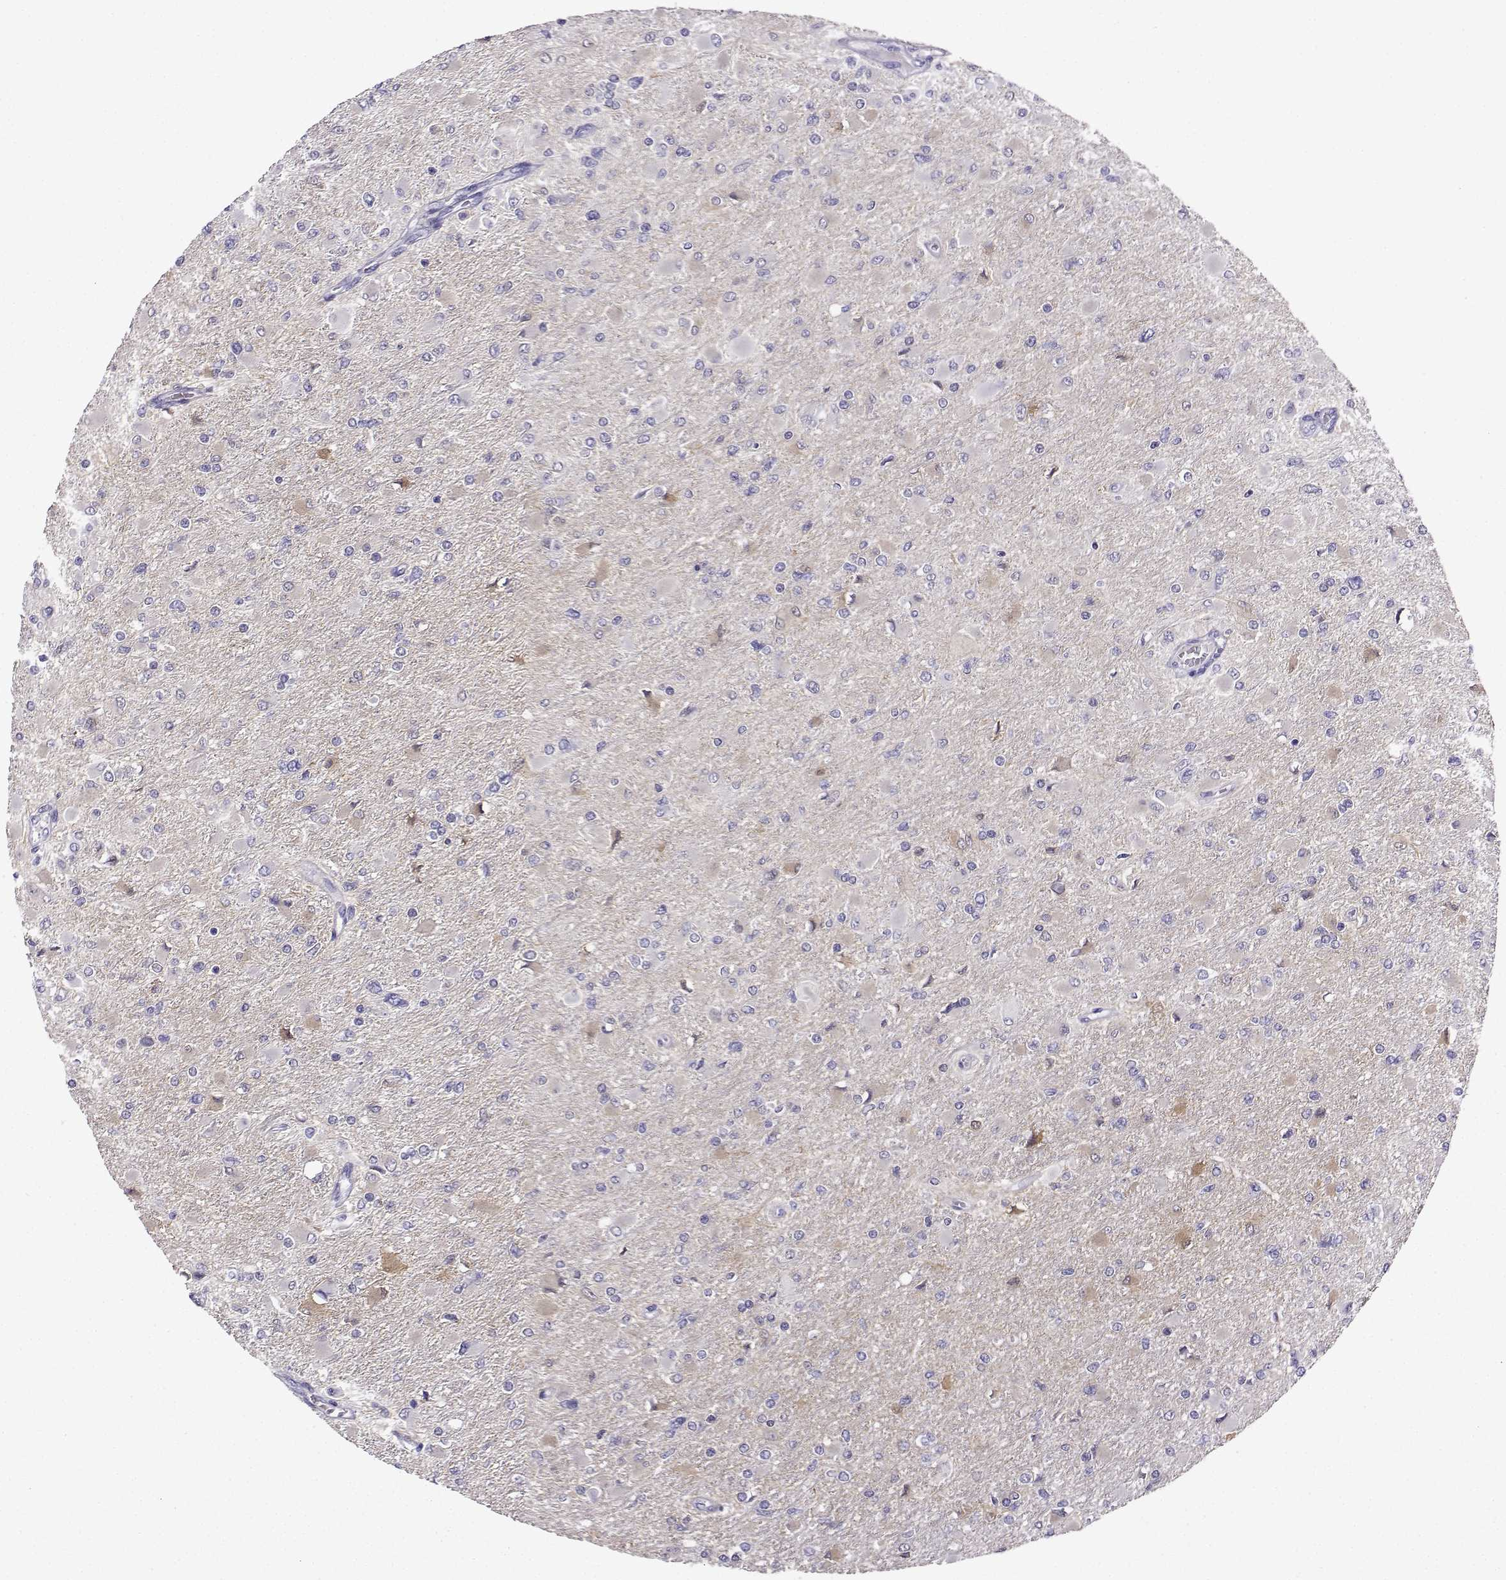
{"staining": {"intensity": "negative", "quantity": "none", "location": "none"}, "tissue": "glioma", "cell_type": "Tumor cells", "image_type": "cancer", "snomed": [{"axis": "morphology", "description": "Glioma, malignant, High grade"}, {"axis": "topography", "description": "Cerebral cortex"}], "caption": "High power microscopy histopathology image of an immunohistochemistry (IHC) histopathology image of malignant glioma (high-grade), revealing no significant expression in tumor cells. (DAB immunohistochemistry visualized using brightfield microscopy, high magnification).", "gene": "LINGO1", "patient": {"sex": "female", "age": 36}}